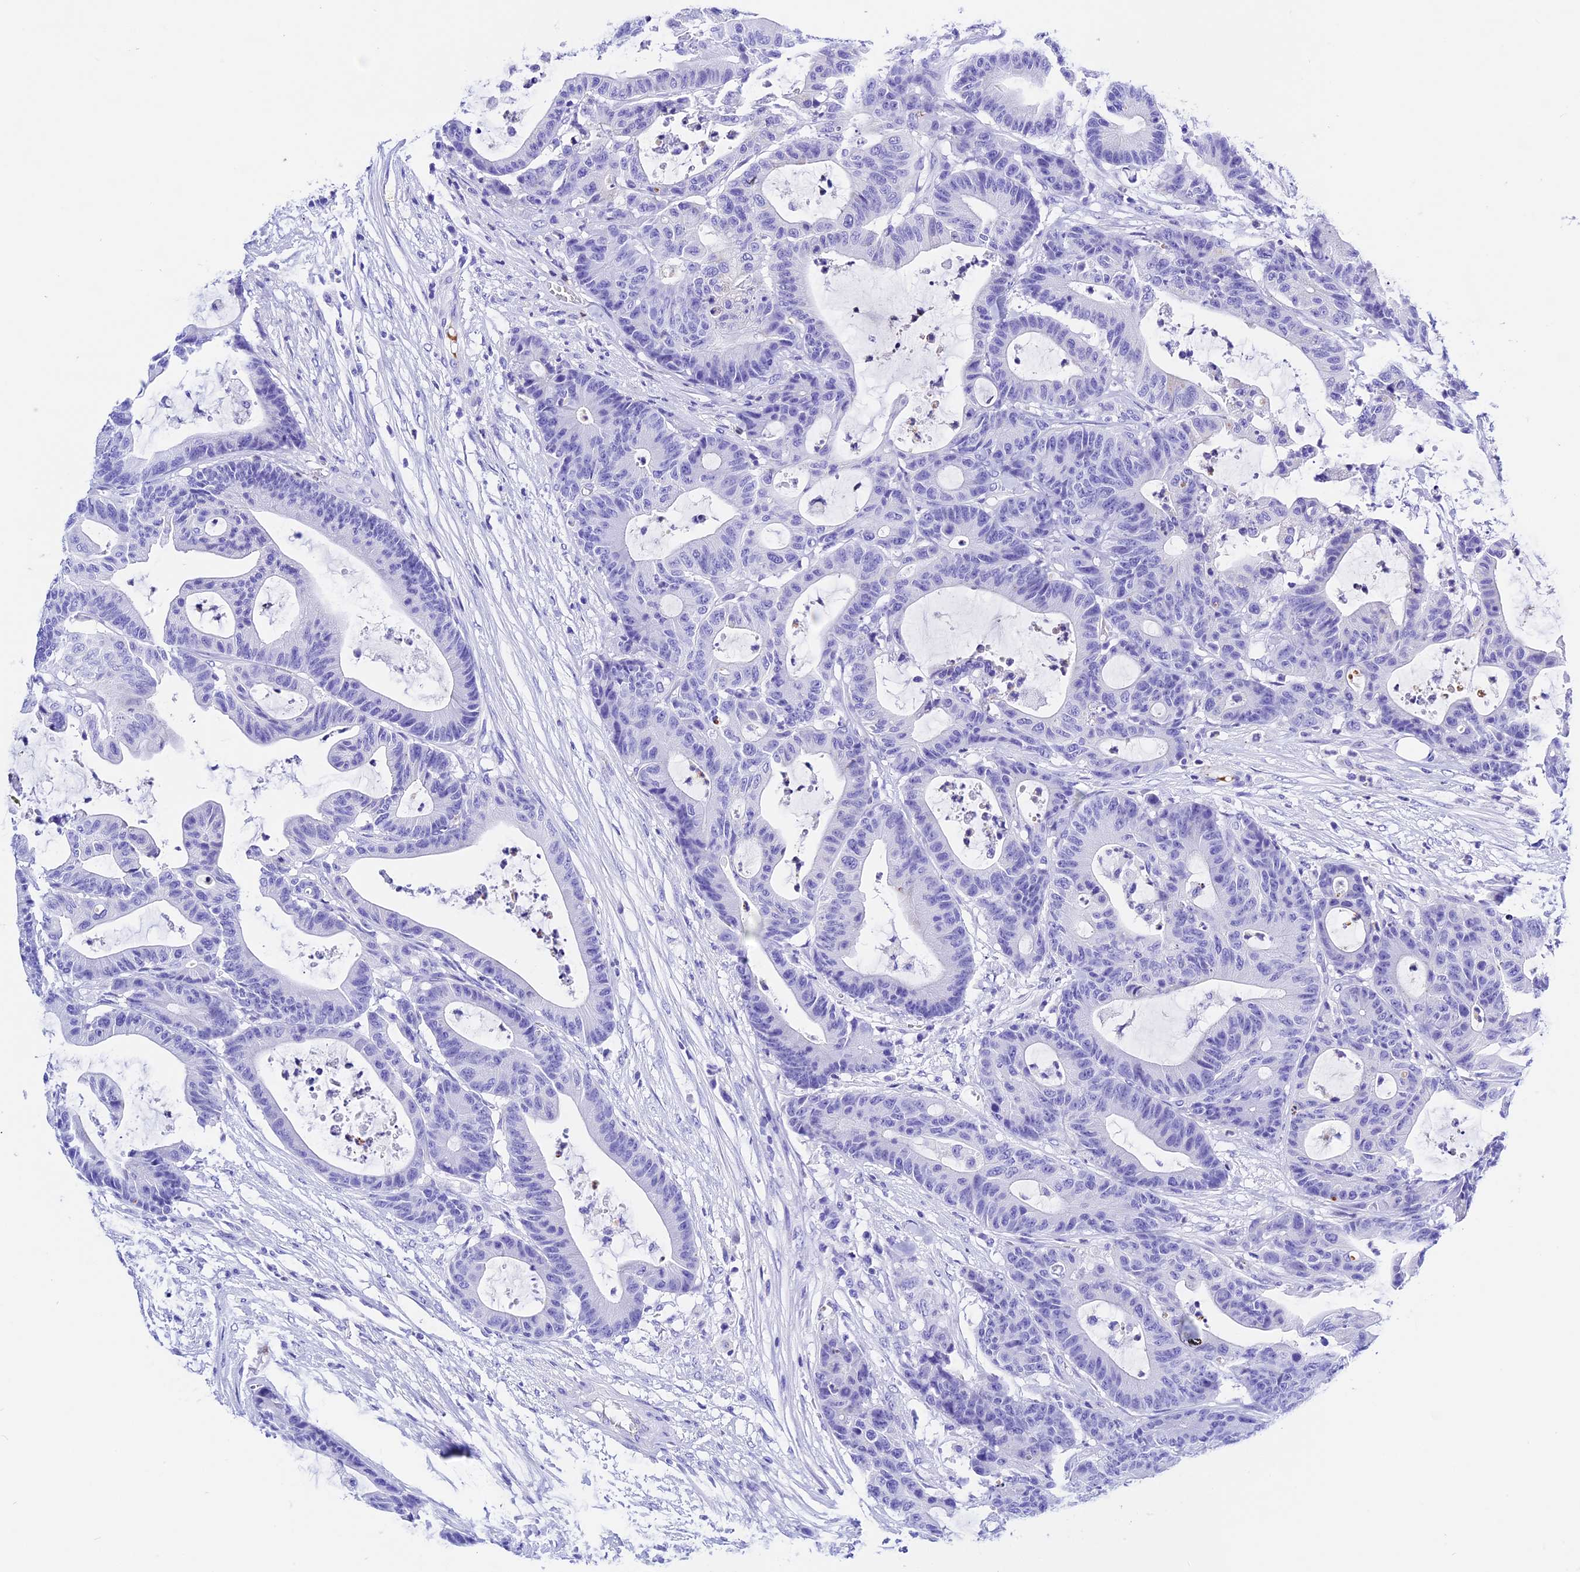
{"staining": {"intensity": "negative", "quantity": "none", "location": "none"}, "tissue": "colorectal cancer", "cell_type": "Tumor cells", "image_type": "cancer", "snomed": [{"axis": "morphology", "description": "Adenocarcinoma, NOS"}, {"axis": "topography", "description": "Colon"}], "caption": "Immunohistochemistry (IHC) micrograph of neoplastic tissue: human colorectal adenocarcinoma stained with DAB (3,3'-diaminobenzidine) shows no significant protein expression in tumor cells.", "gene": "PSG11", "patient": {"sex": "female", "age": 84}}